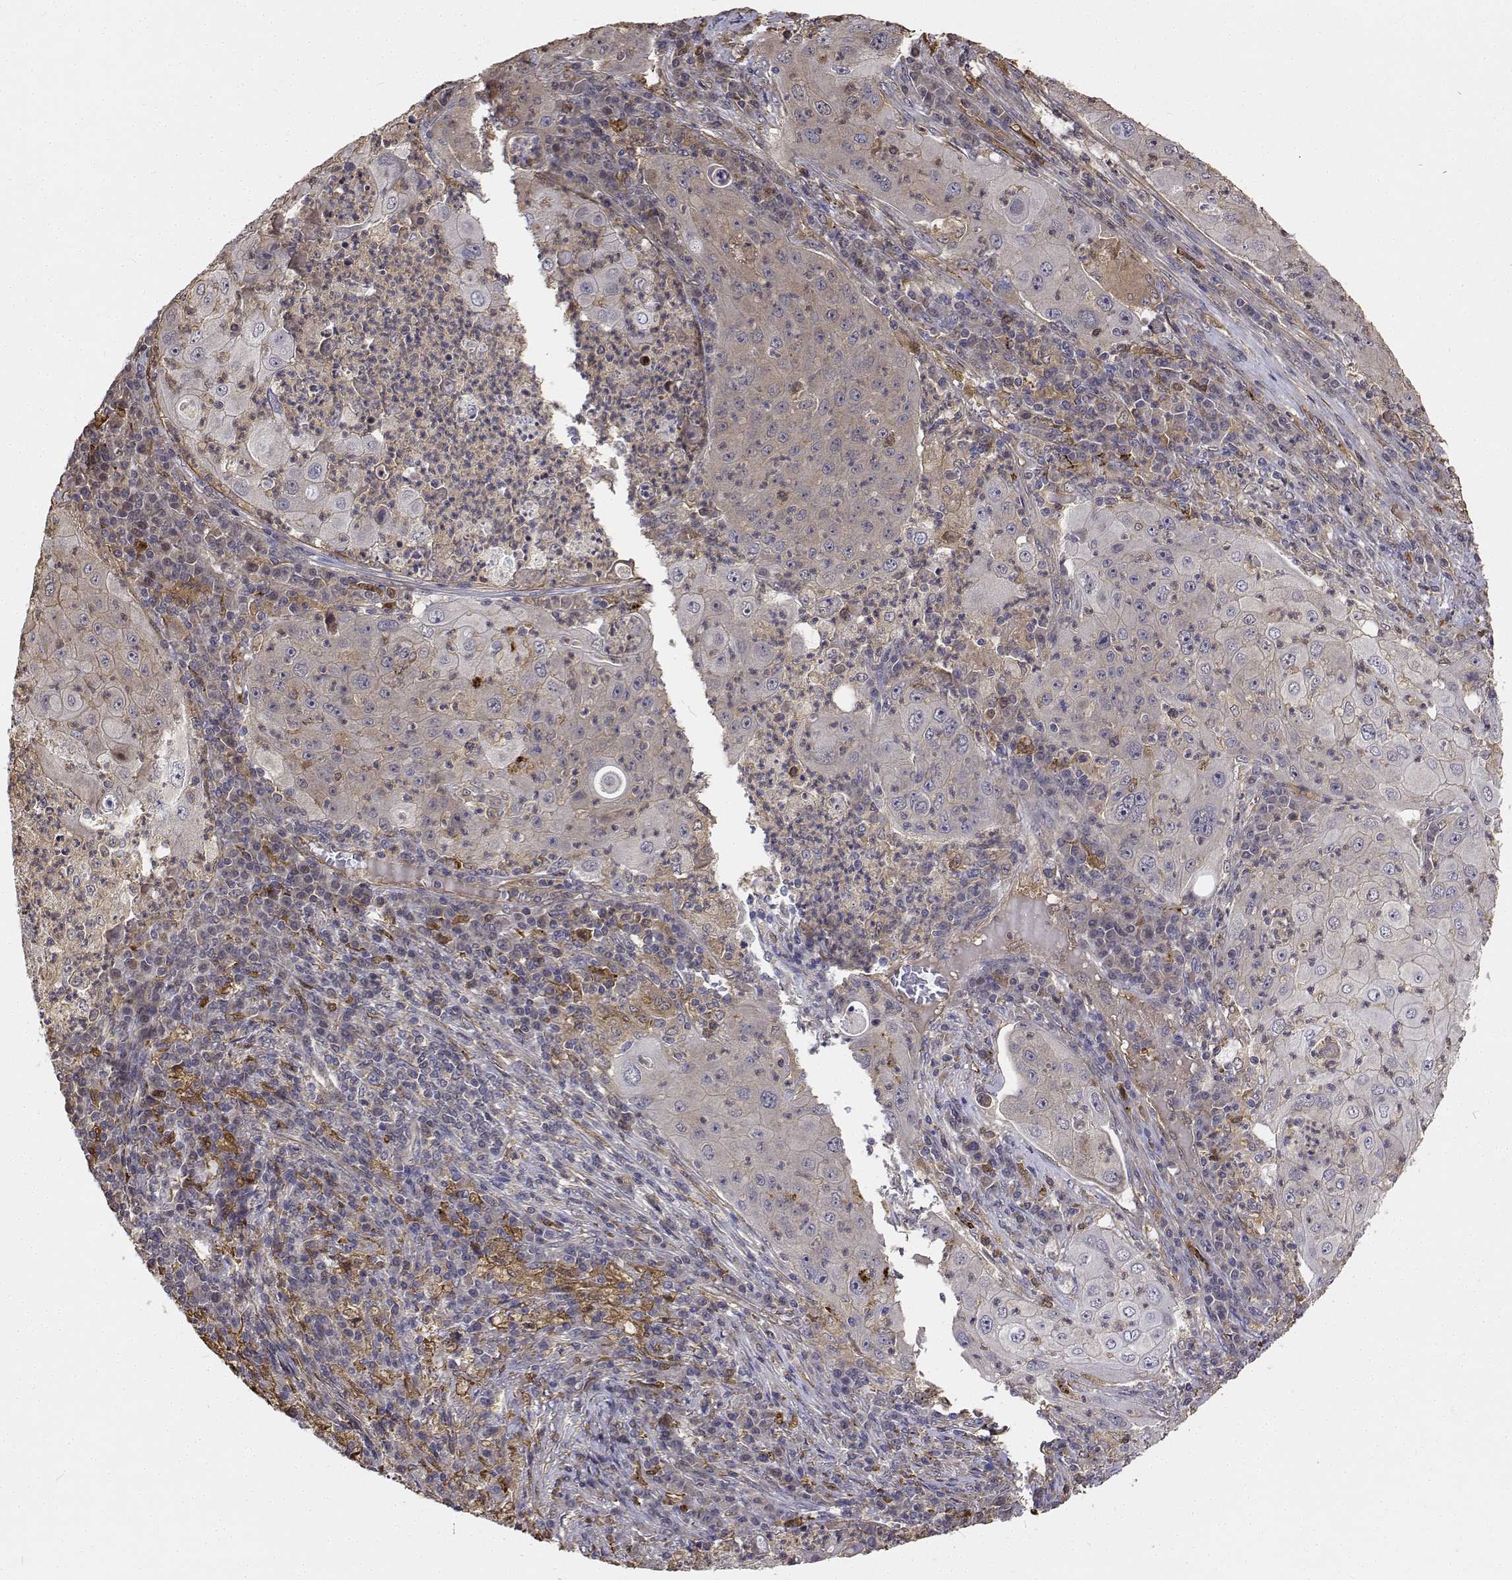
{"staining": {"intensity": "weak", "quantity": "25%-75%", "location": "cytoplasmic/membranous"}, "tissue": "lung cancer", "cell_type": "Tumor cells", "image_type": "cancer", "snomed": [{"axis": "morphology", "description": "Squamous cell carcinoma, NOS"}, {"axis": "topography", "description": "Lung"}], "caption": "Brown immunohistochemical staining in human lung cancer (squamous cell carcinoma) exhibits weak cytoplasmic/membranous expression in about 25%-75% of tumor cells.", "gene": "PCID2", "patient": {"sex": "female", "age": 59}}